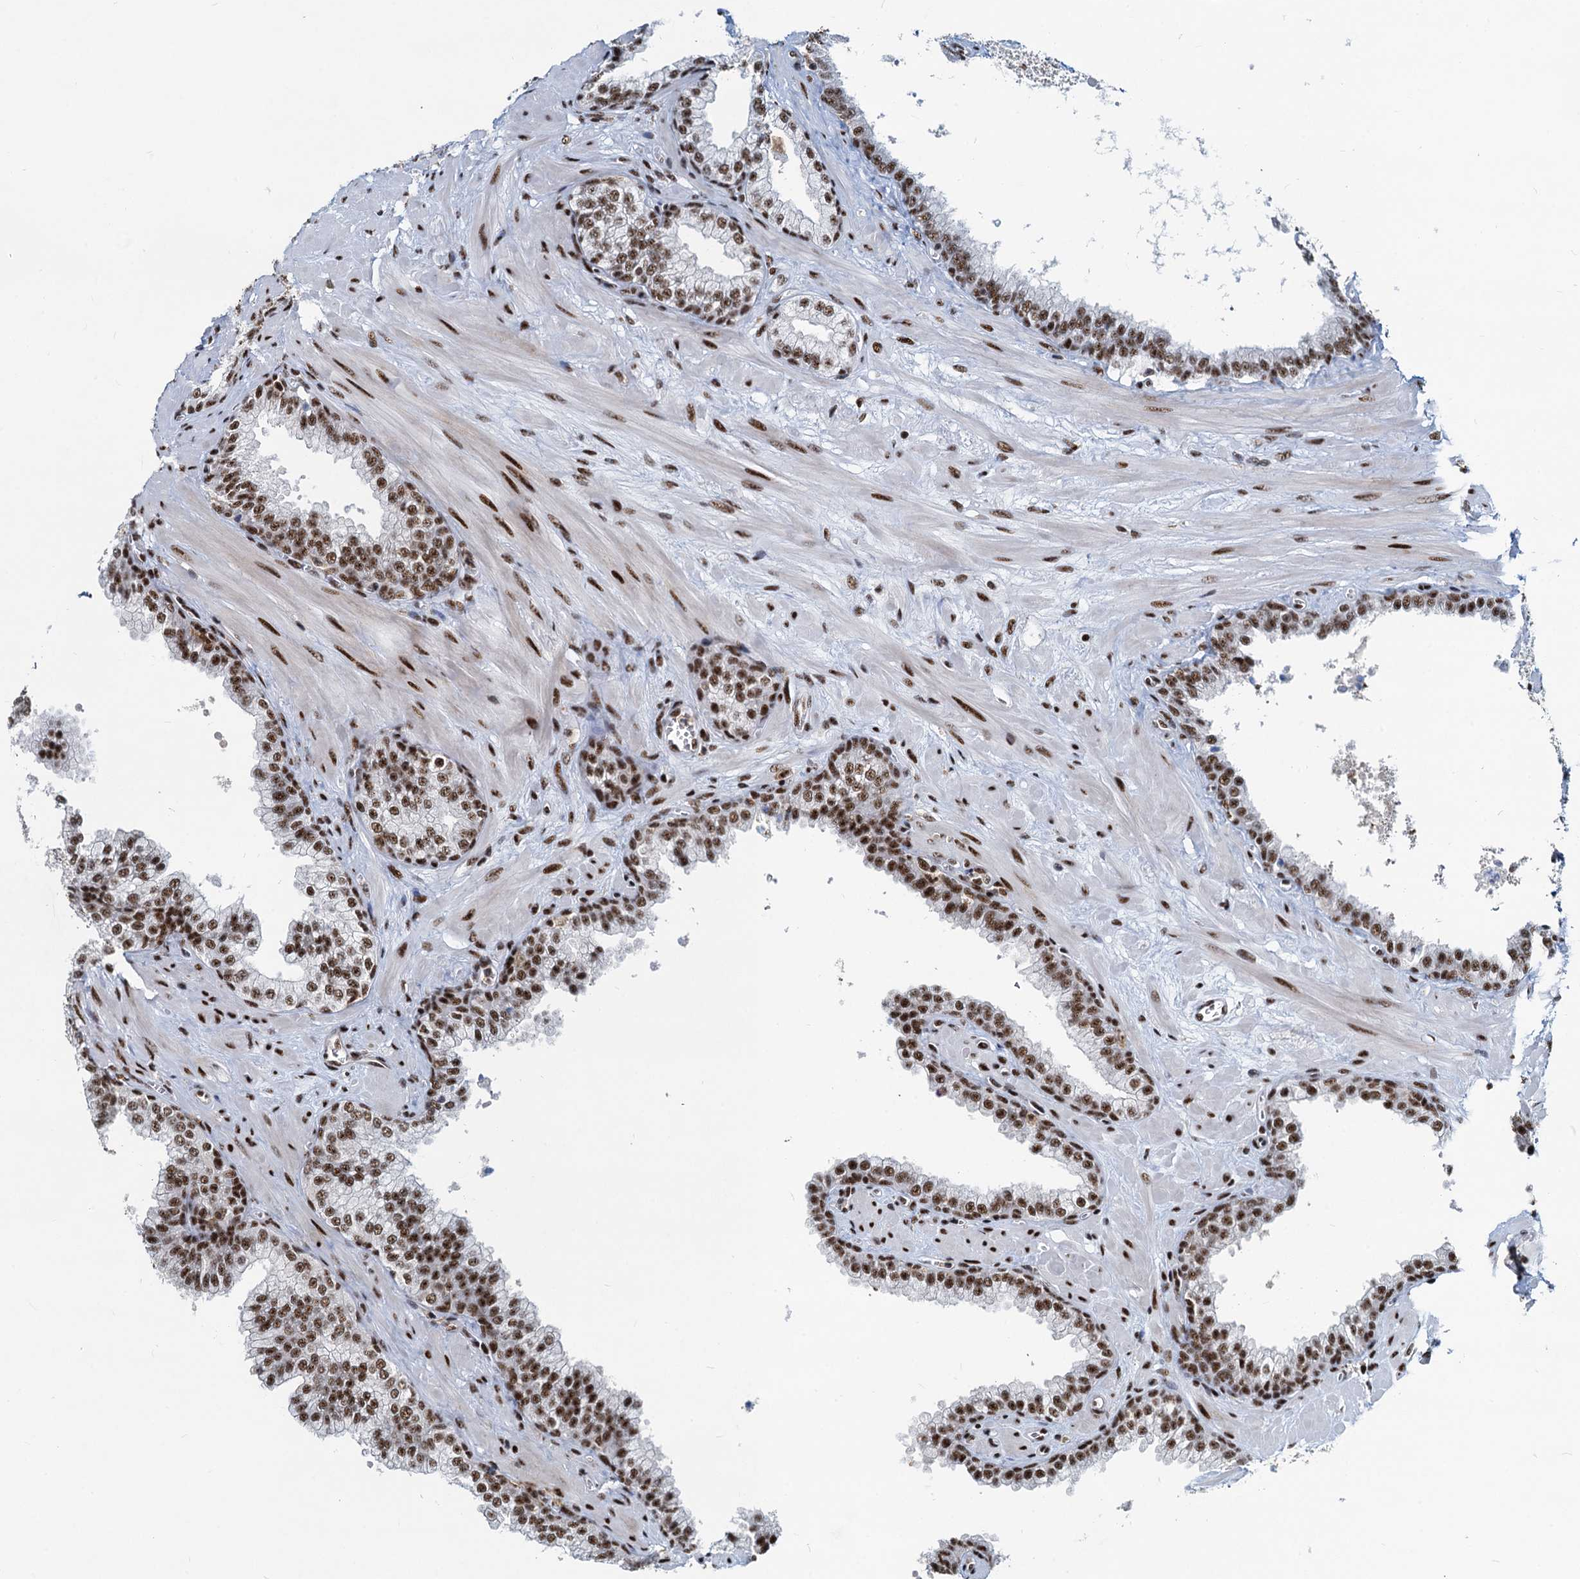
{"staining": {"intensity": "strong", "quantity": ">75%", "location": "nuclear"}, "tissue": "prostate", "cell_type": "Glandular cells", "image_type": "normal", "snomed": [{"axis": "morphology", "description": "Normal tissue, NOS"}, {"axis": "topography", "description": "Prostate"}], "caption": "Prostate stained with DAB IHC exhibits high levels of strong nuclear expression in approximately >75% of glandular cells.", "gene": "RBM26", "patient": {"sex": "male", "age": 60}}